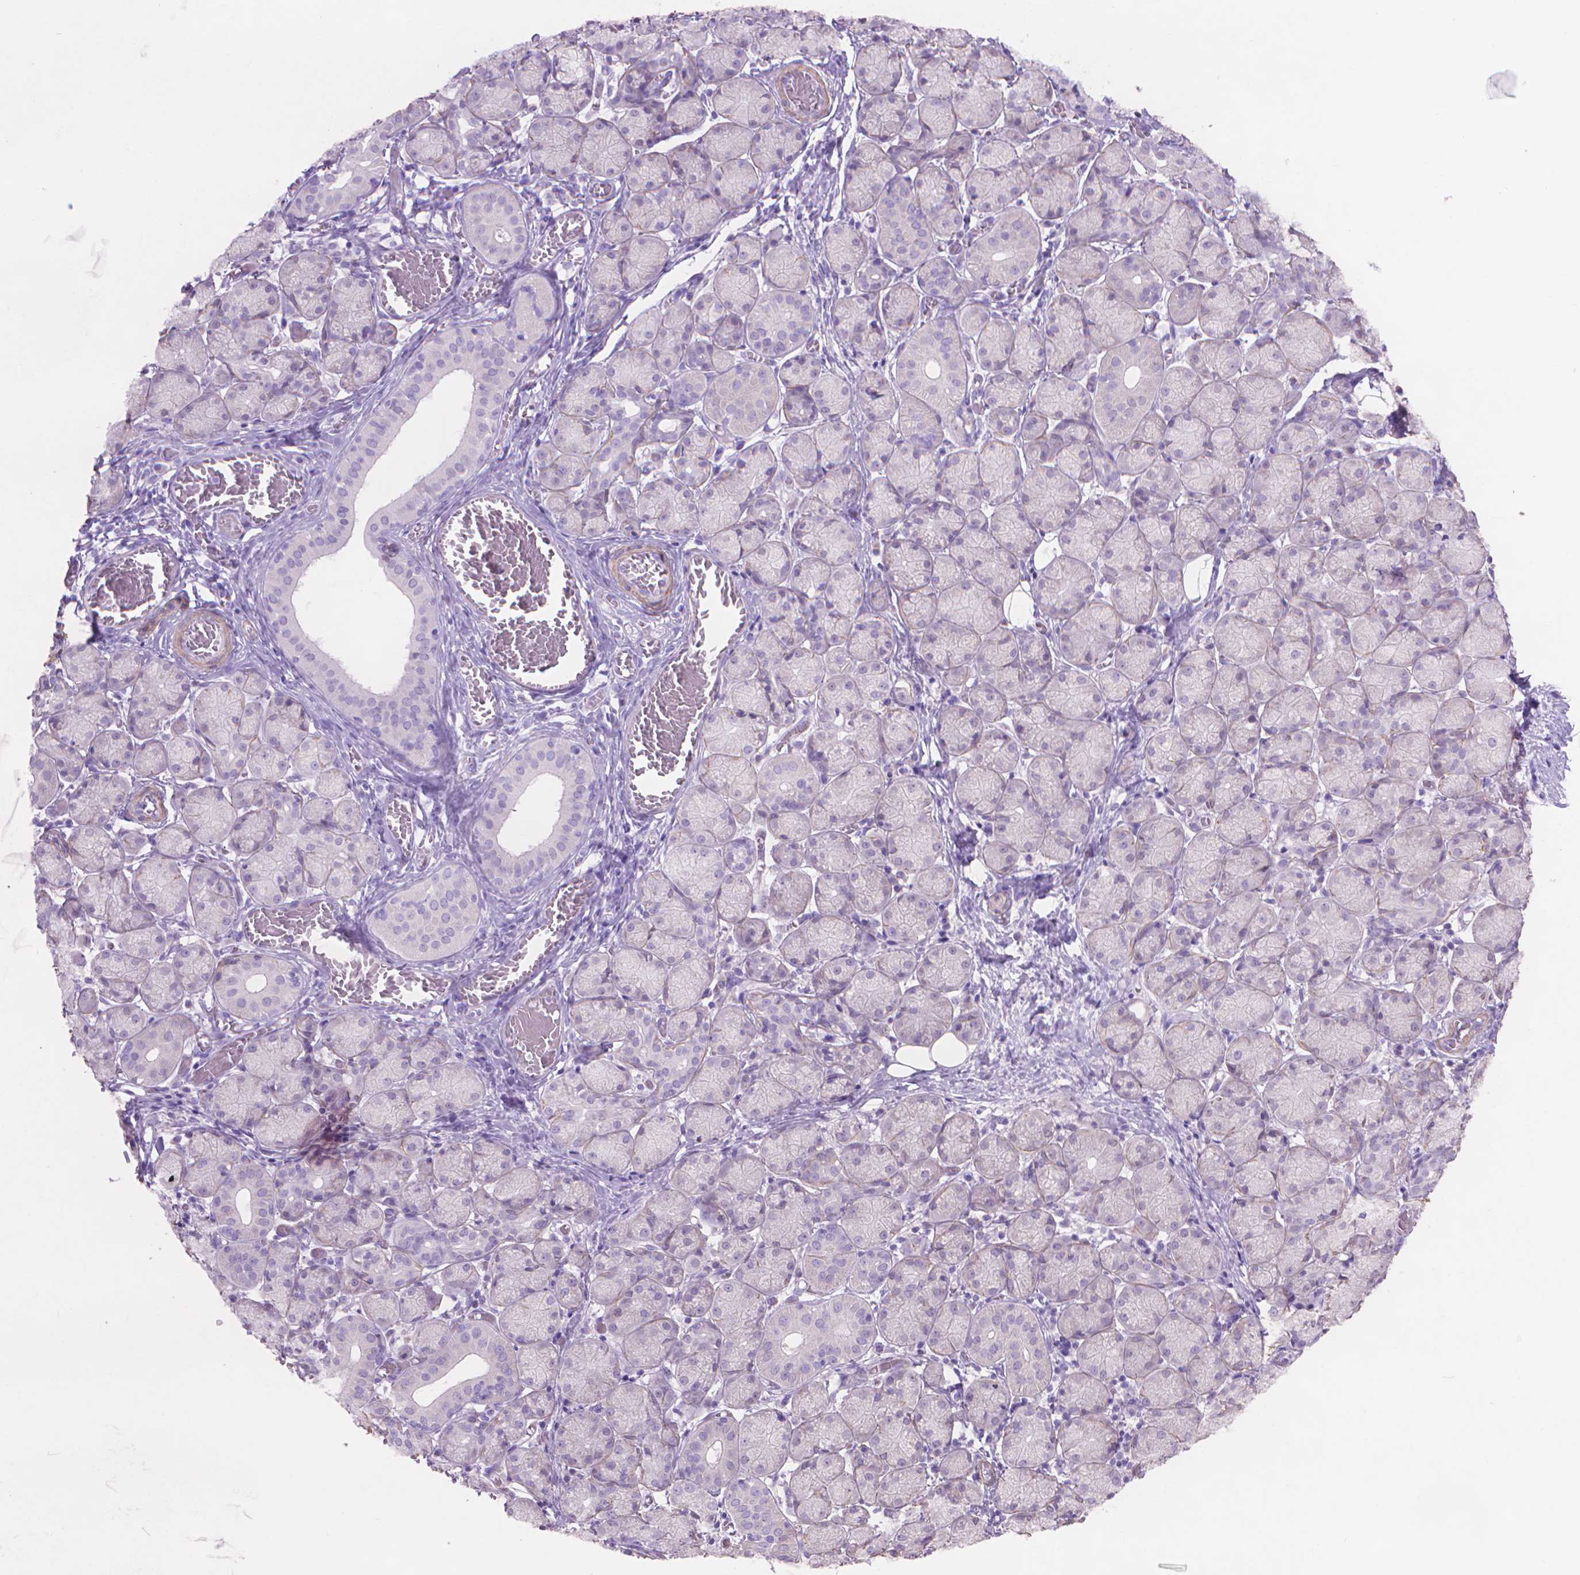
{"staining": {"intensity": "negative", "quantity": "none", "location": "none"}, "tissue": "salivary gland", "cell_type": "Glandular cells", "image_type": "normal", "snomed": [{"axis": "morphology", "description": "Normal tissue, NOS"}, {"axis": "topography", "description": "Salivary gland"}, {"axis": "topography", "description": "Peripheral nerve tissue"}], "caption": "Immunohistochemistry (IHC) micrograph of unremarkable salivary gland: salivary gland stained with DAB (3,3'-diaminobenzidine) exhibits no significant protein positivity in glandular cells. (Stains: DAB IHC with hematoxylin counter stain, Microscopy: brightfield microscopy at high magnification).", "gene": "AQP10", "patient": {"sex": "female", "age": 24}}